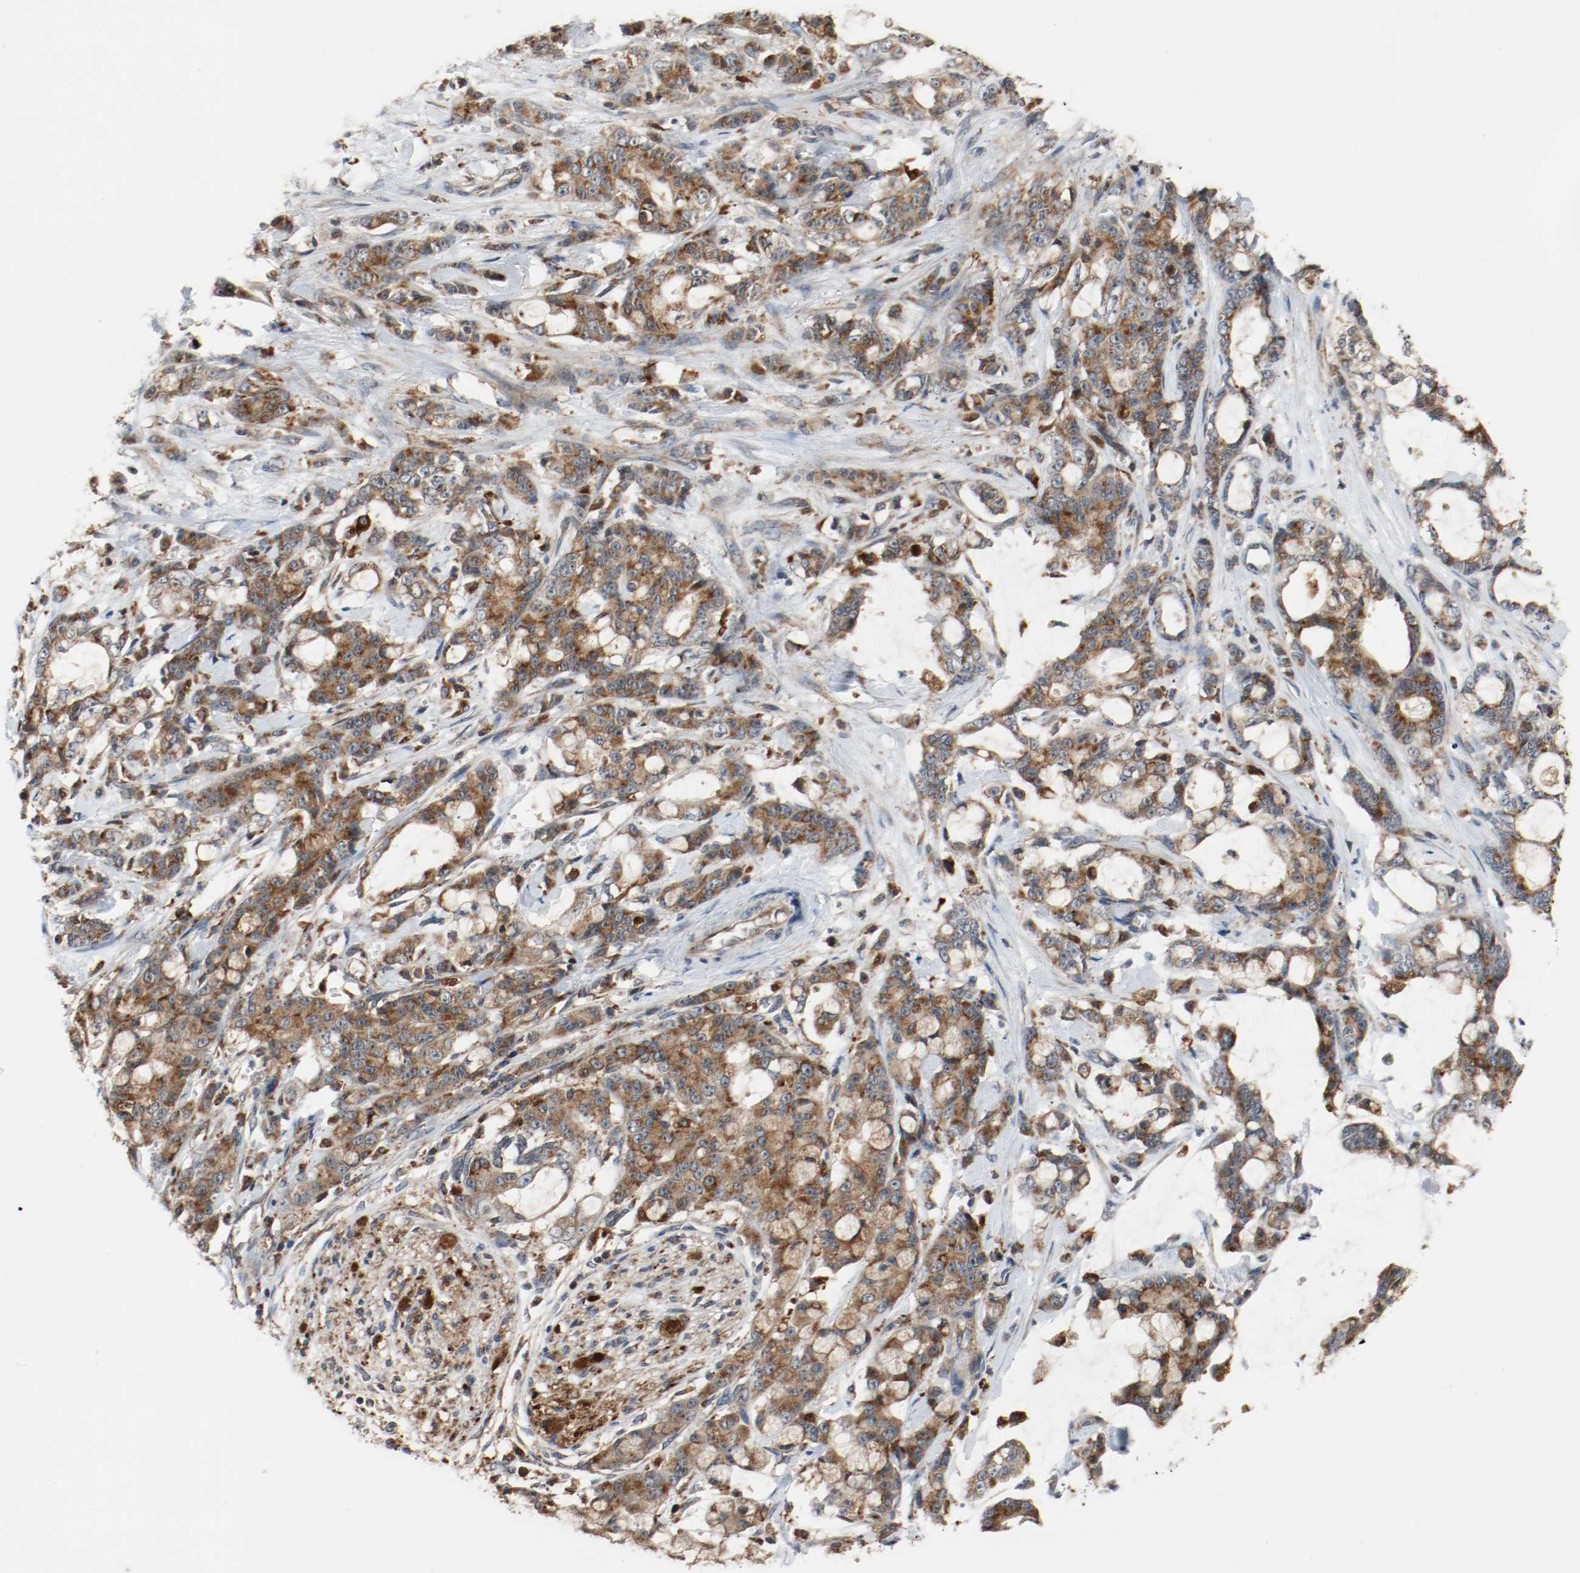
{"staining": {"intensity": "moderate", "quantity": ">75%", "location": "cytoplasmic/membranous"}, "tissue": "pancreatic cancer", "cell_type": "Tumor cells", "image_type": "cancer", "snomed": [{"axis": "morphology", "description": "Adenocarcinoma, NOS"}, {"axis": "topography", "description": "Pancreas"}], "caption": "This image displays immunohistochemistry (IHC) staining of human pancreatic cancer (adenocarcinoma), with medium moderate cytoplasmic/membranous positivity in about >75% of tumor cells.", "gene": "LAMP2", "patient": {"sex": "female", "age": 73}}